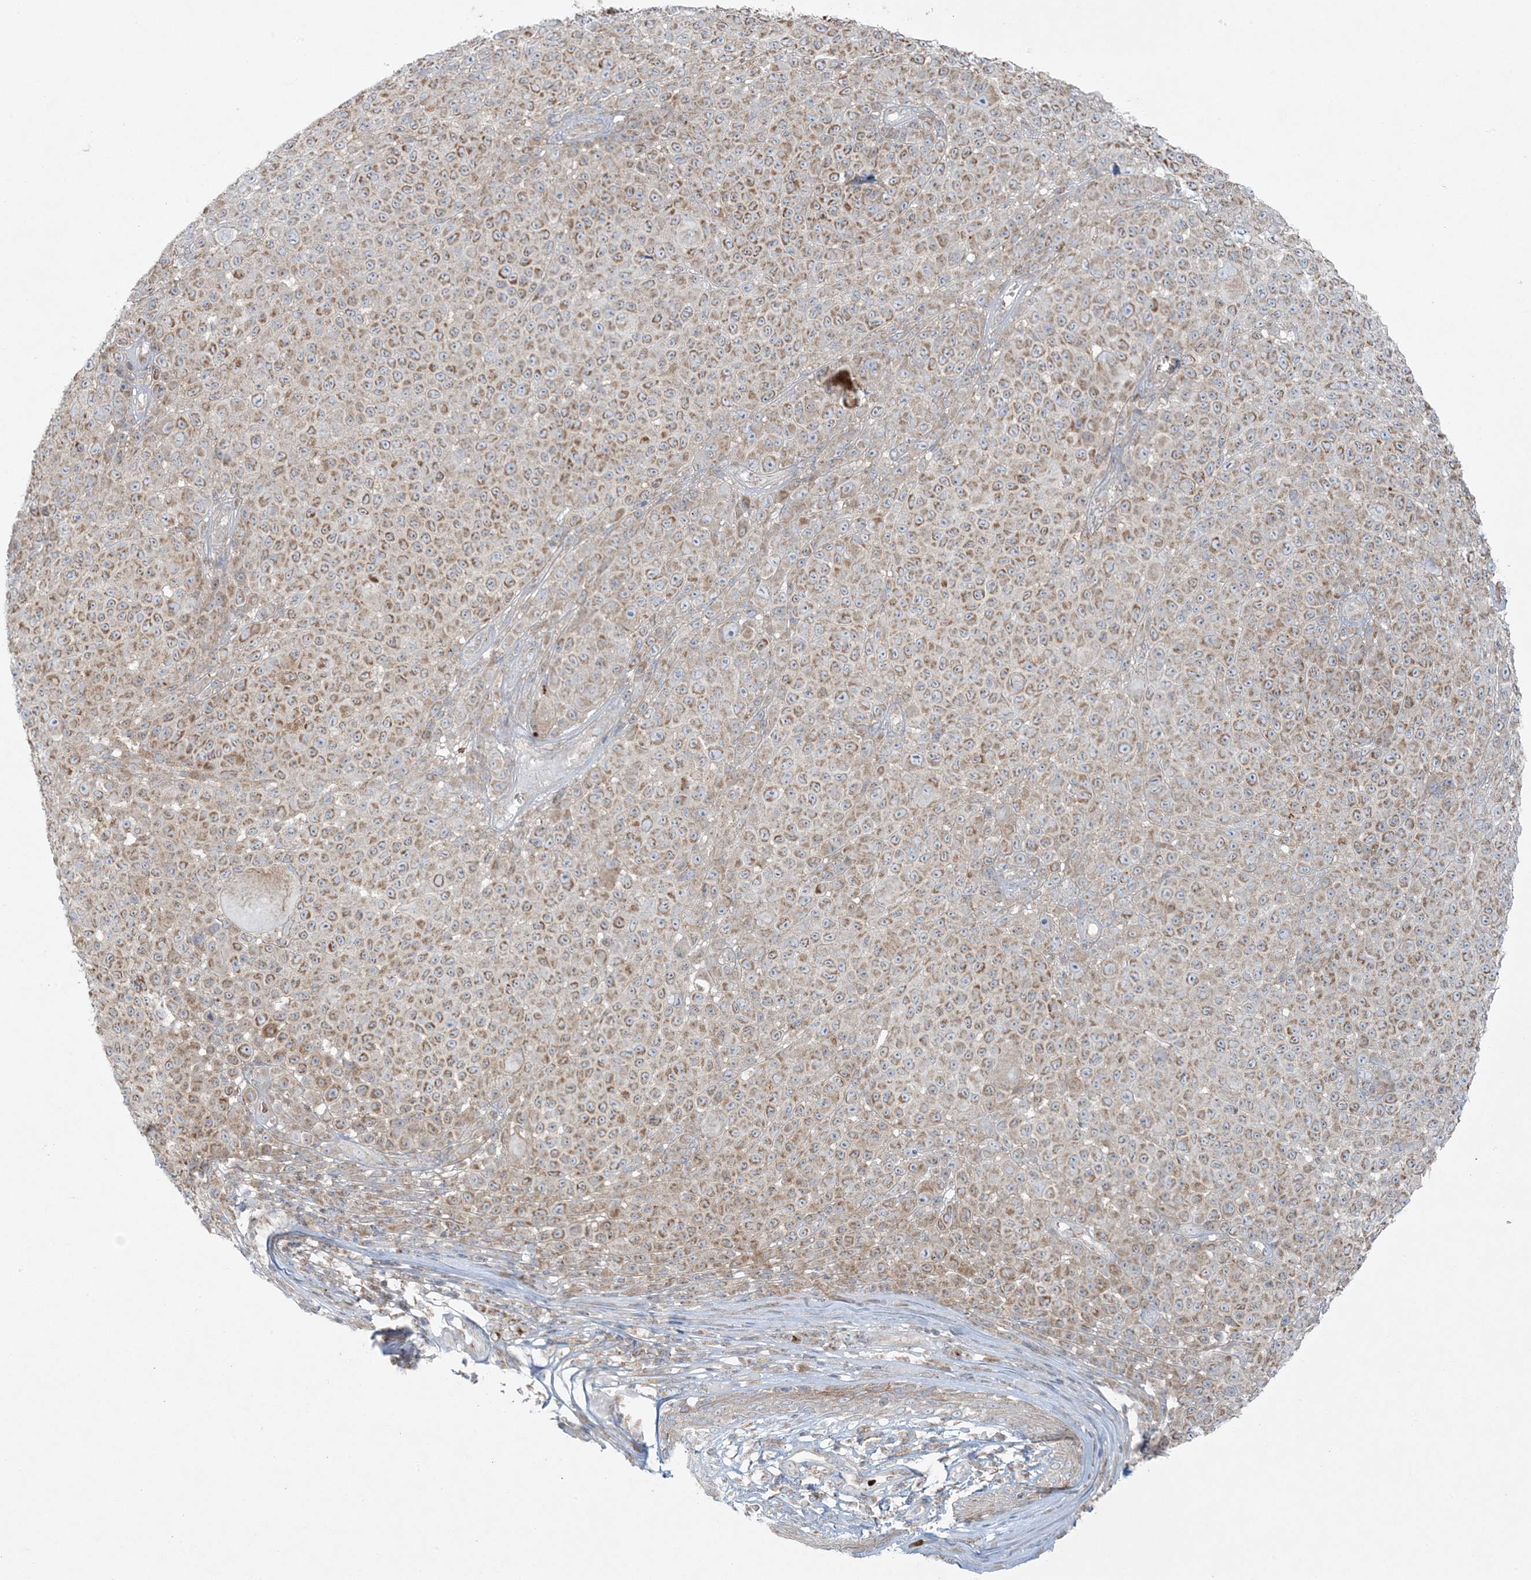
{"staining": {"intensity": "moderate", "quantity": ">75%", "location": "cytoplasmic/membranous"}, "tissue": "melanoma", "cell_type": "Tumor cells", "image_type": "cancer", "snomed": [{"axis": "morphology", "description": "Malignant melanoma, NOS"}, {"axis": "topography", "description": "Skin"}], "caption": "Malignant melanoma stained with a brown dye displays moderate cytoplasmic/membranous positive expression in about >75% of tumor cells.", "gene": "PIK3R4", "patient": {"sex": "female", "age": 94}}